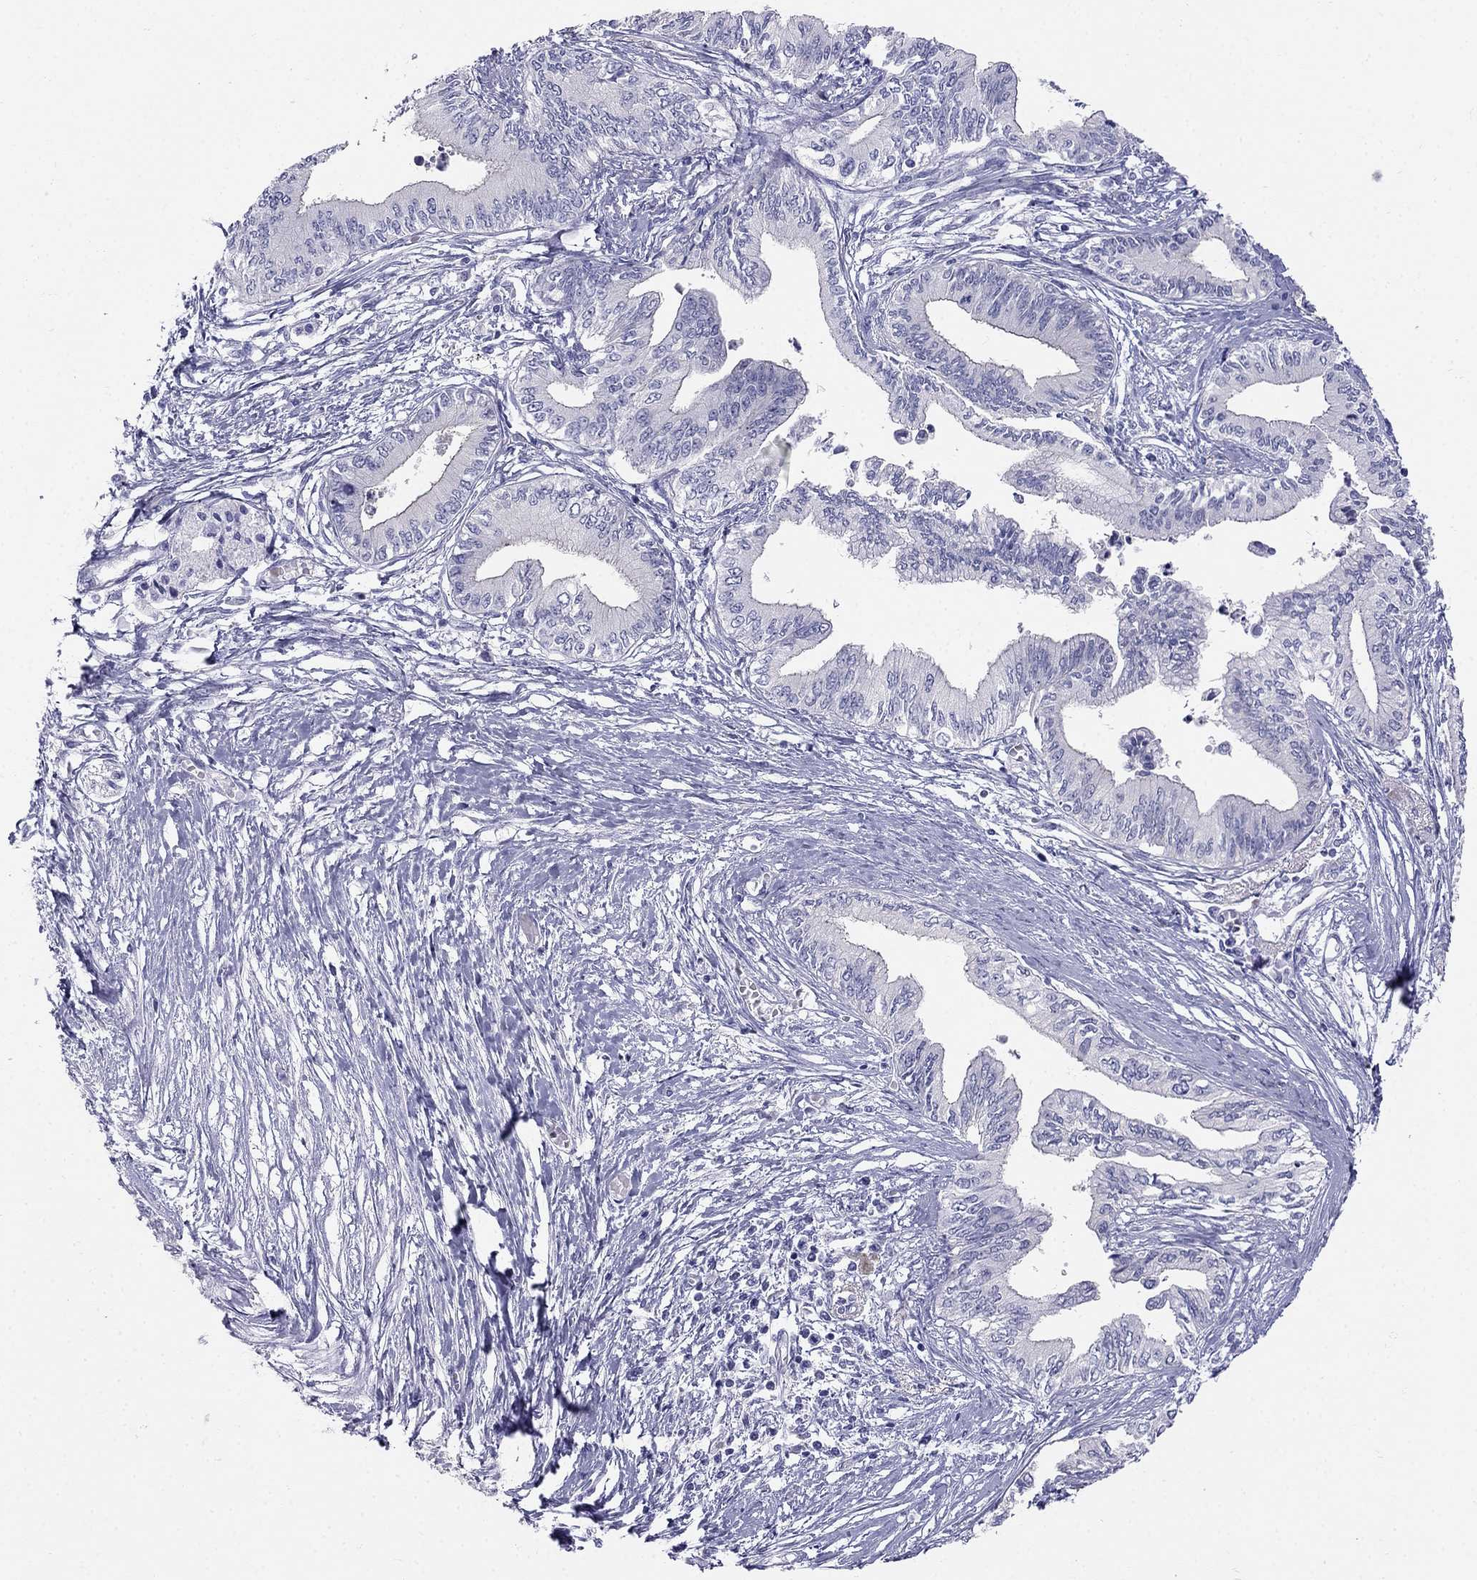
{"staining": {"intensity": "negative", "quantity": "none", "location": "none"}, "tissue": "pancreatic cancer", "cell_type": "Tumor cells", "image_type": "cancer", "snomed": [{"axis": "morphology", "description": "Adenocarcinoma, NOS"}, {"axis": "topography", "description": "Pancreas"}], "caption": "Immunohistochemical staining of adenocarcinoma (pancreatic) exhibits no significant expression in tumor cells.", "gene": "RFLNA", "patient": {"sex": "female", "age": 61}}